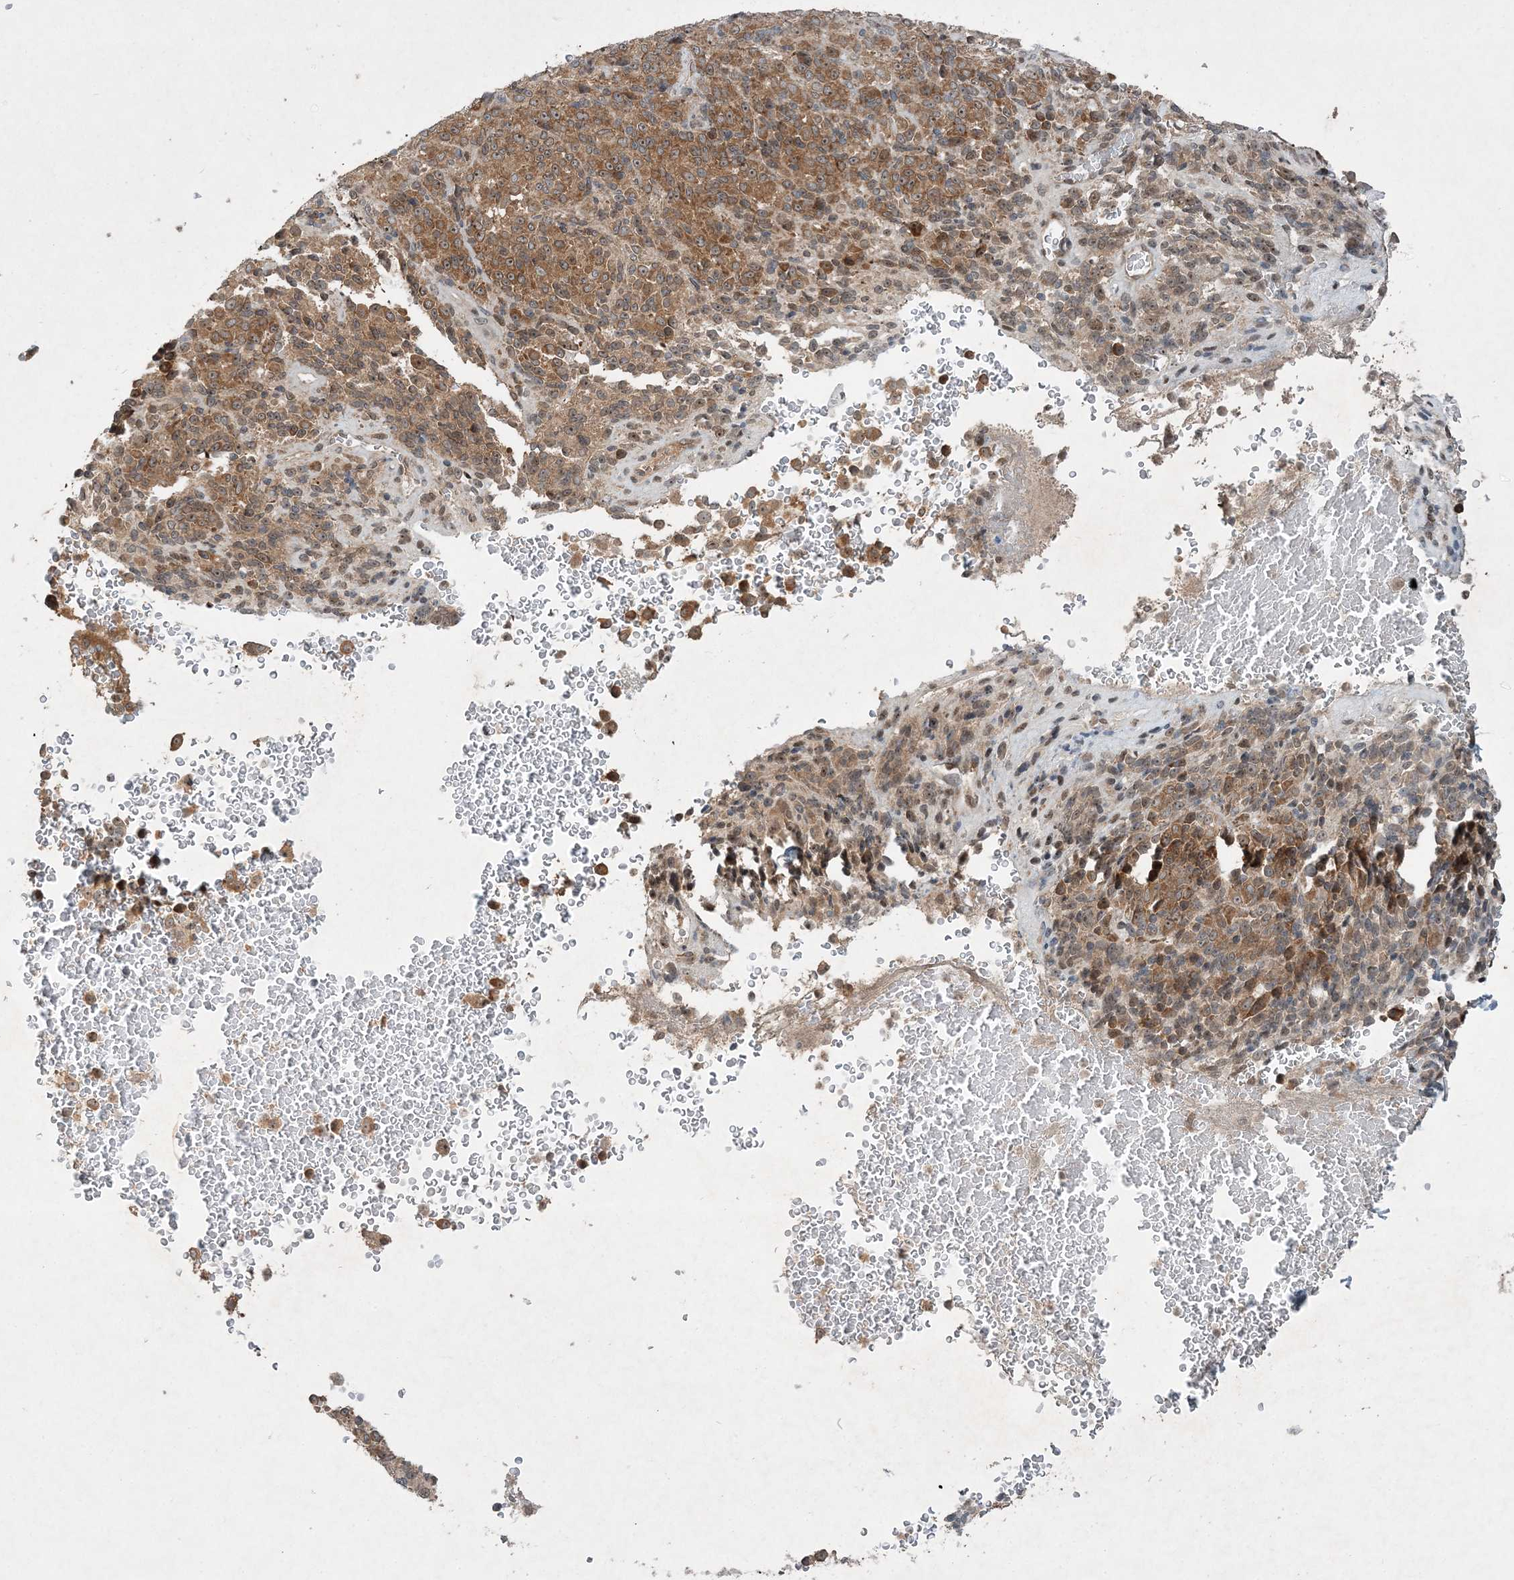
{"staining": {"intensity": "moderate", "quantity": ">75%", "location": "cytoplasmic/membranous,nuclear"}, "tissue": "melanoma", "cell_type": "Tumor cells", "image_type": "cancer", "snomed": [{"axis": "morphology", "description": "Malignant melanoma, Metastatic site"}, {"axis": "topography", "description": "Brain"}], "caption": "An immunohistochemistry image of neoplastic tissue is shown. Protein staining in brown shows moderate cytoplasmic/membranous and nuclear positivity in malignant melanoma (metastatic site) within tumor cells.", "gene": "UBR3", "patient": {"sex": "female", "age": 56}}